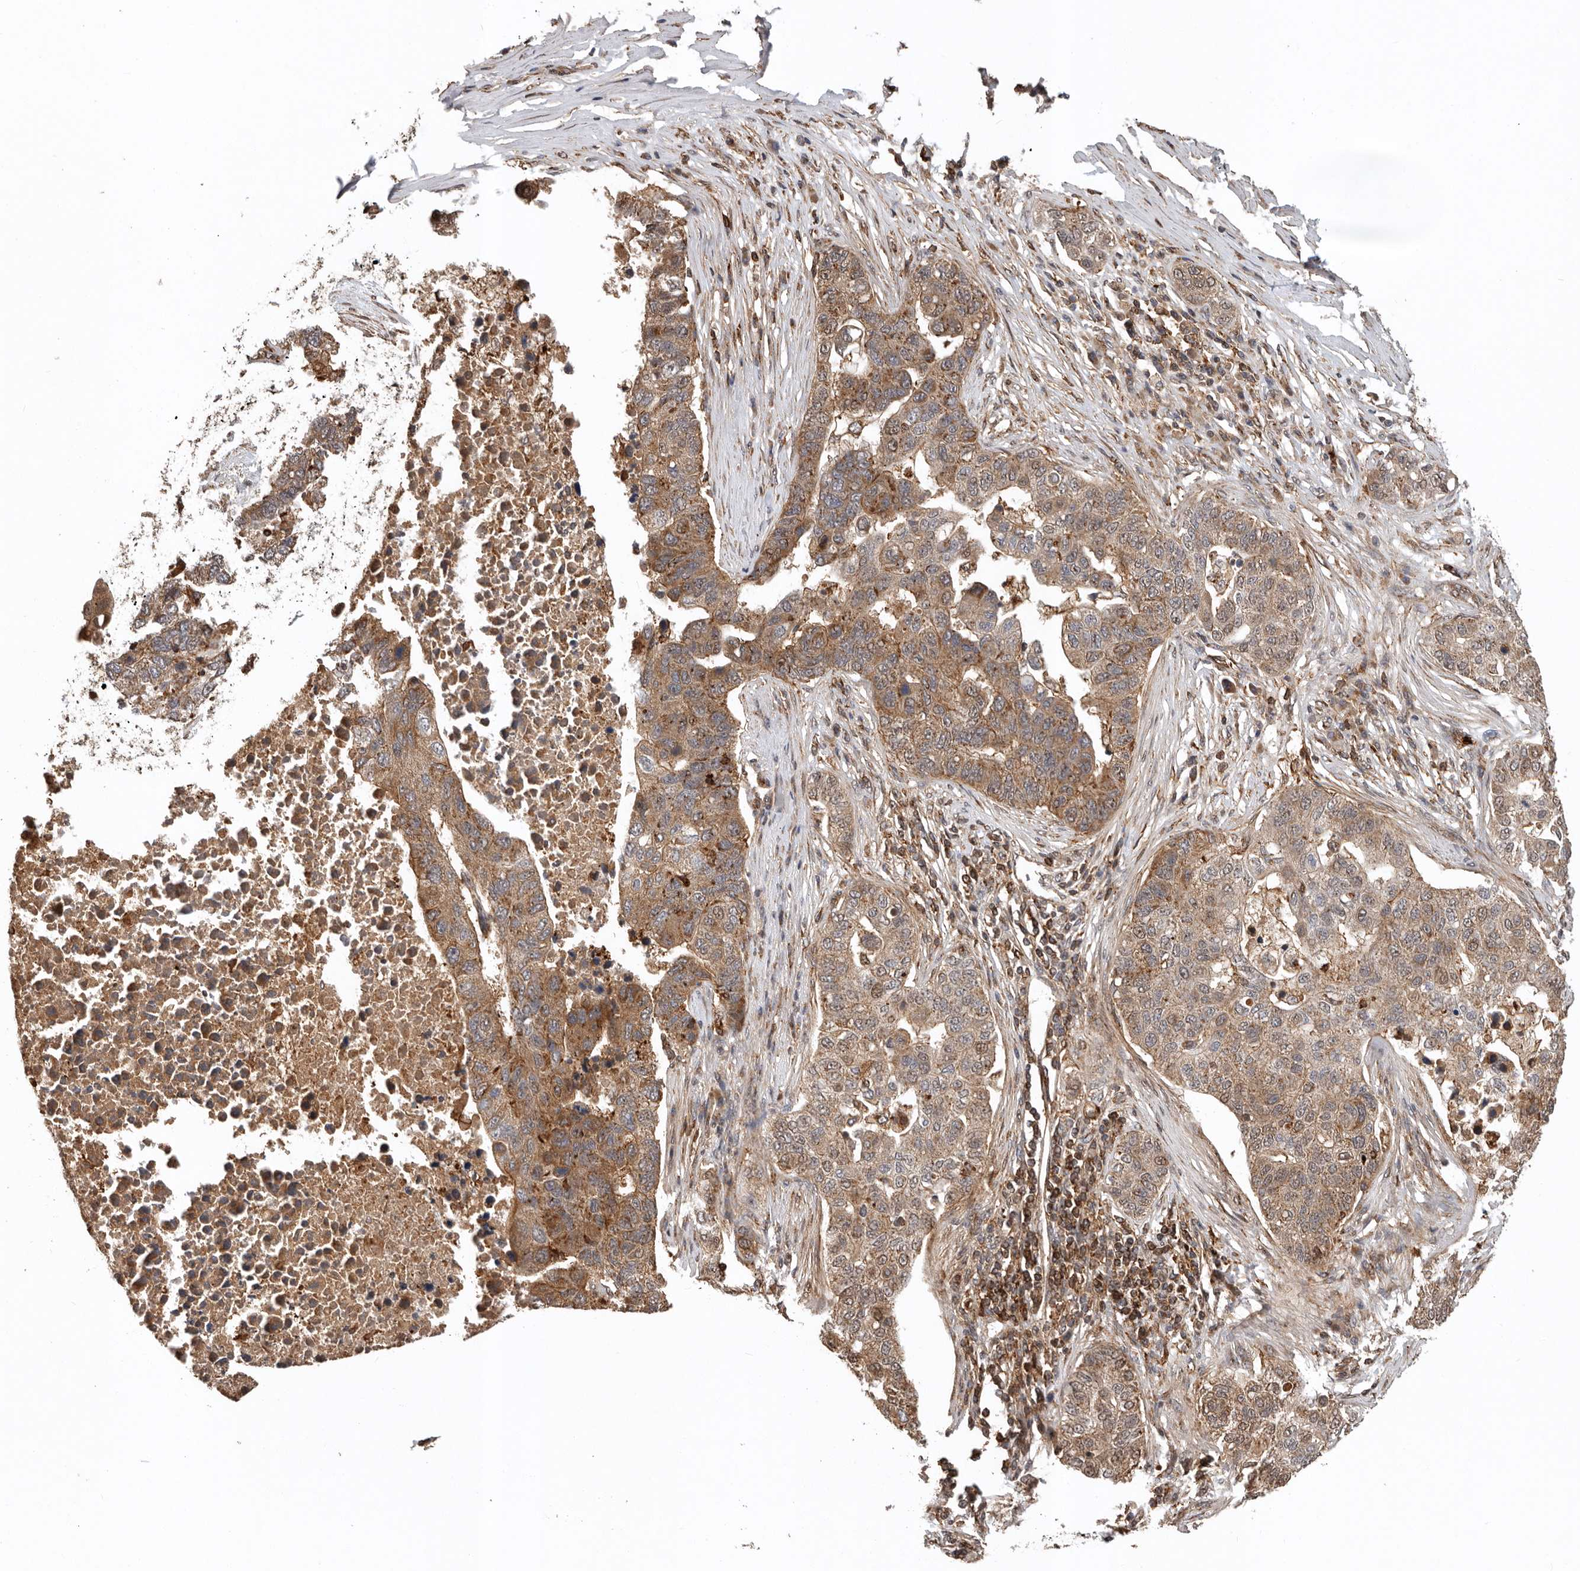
{"staining": {"intensity": "moderate", "quantity": ">75%", "location": "cytoplasmic/membranous"}, "tissue": "pancreatic cancer", "cell_type": "Tumor cells", "image_type": "cancer", "snomed": [{"axis": "morphology", "description": "Adenocarcinoma, NOS"}, {"axis": "topography", "description": "Pancreas"}], "caption": "Immunohistochemistry (IHC) micrograph of human adenocarcinoma (pancreatic) stained for a protein (brown), which exhibits medium levels of moderate cytoplasmic/membranous expression in approximately >75% of tumor cells.", "gene": "RNF157", "patient": {"sex": "female", "age": 61}}